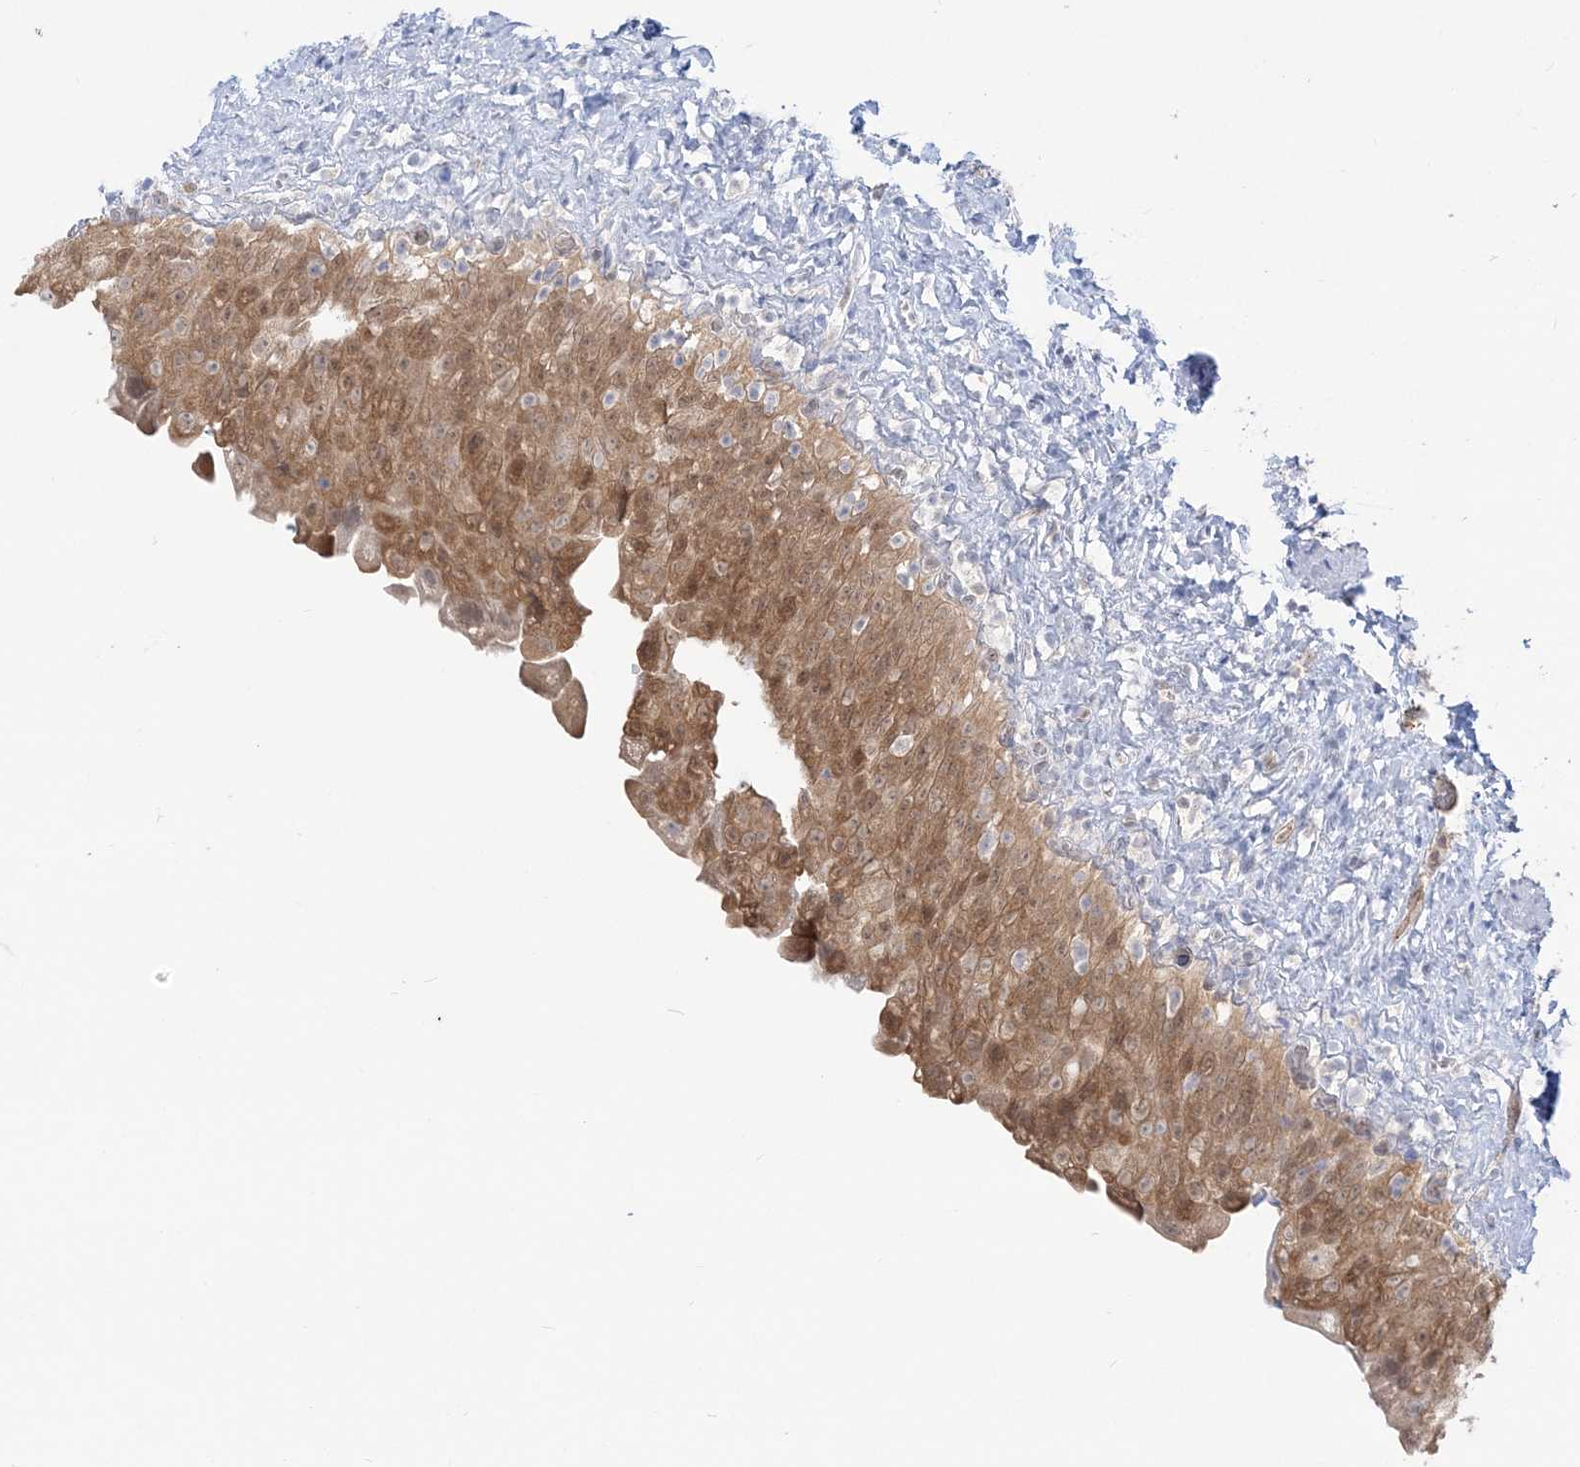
{"staining": {"intensity": "moderate", "quantity": ">75%", "location": "cytoplasmic/membranous,nuclear"}, "tissue": "urinary bladder", "cell_type": "Urothelial cells", "image_type": "normal", "snomed": [{"axis": "morphology", "description": "Normal tissue, NOS"}, {"axis": "topography", "description": "Urinary bladder"}], "caption": "This micrograph demonstrates normal urinary bladder stained with immunohistochemistry to label a protein in brown. The cytoplasmic/membranous,nuclear of urothelial cells show moderate positivity for the protein. Nuclei are counter-stained blue.", "gene": "INPP1", "patient": {"sex": "female", "age": 27}}